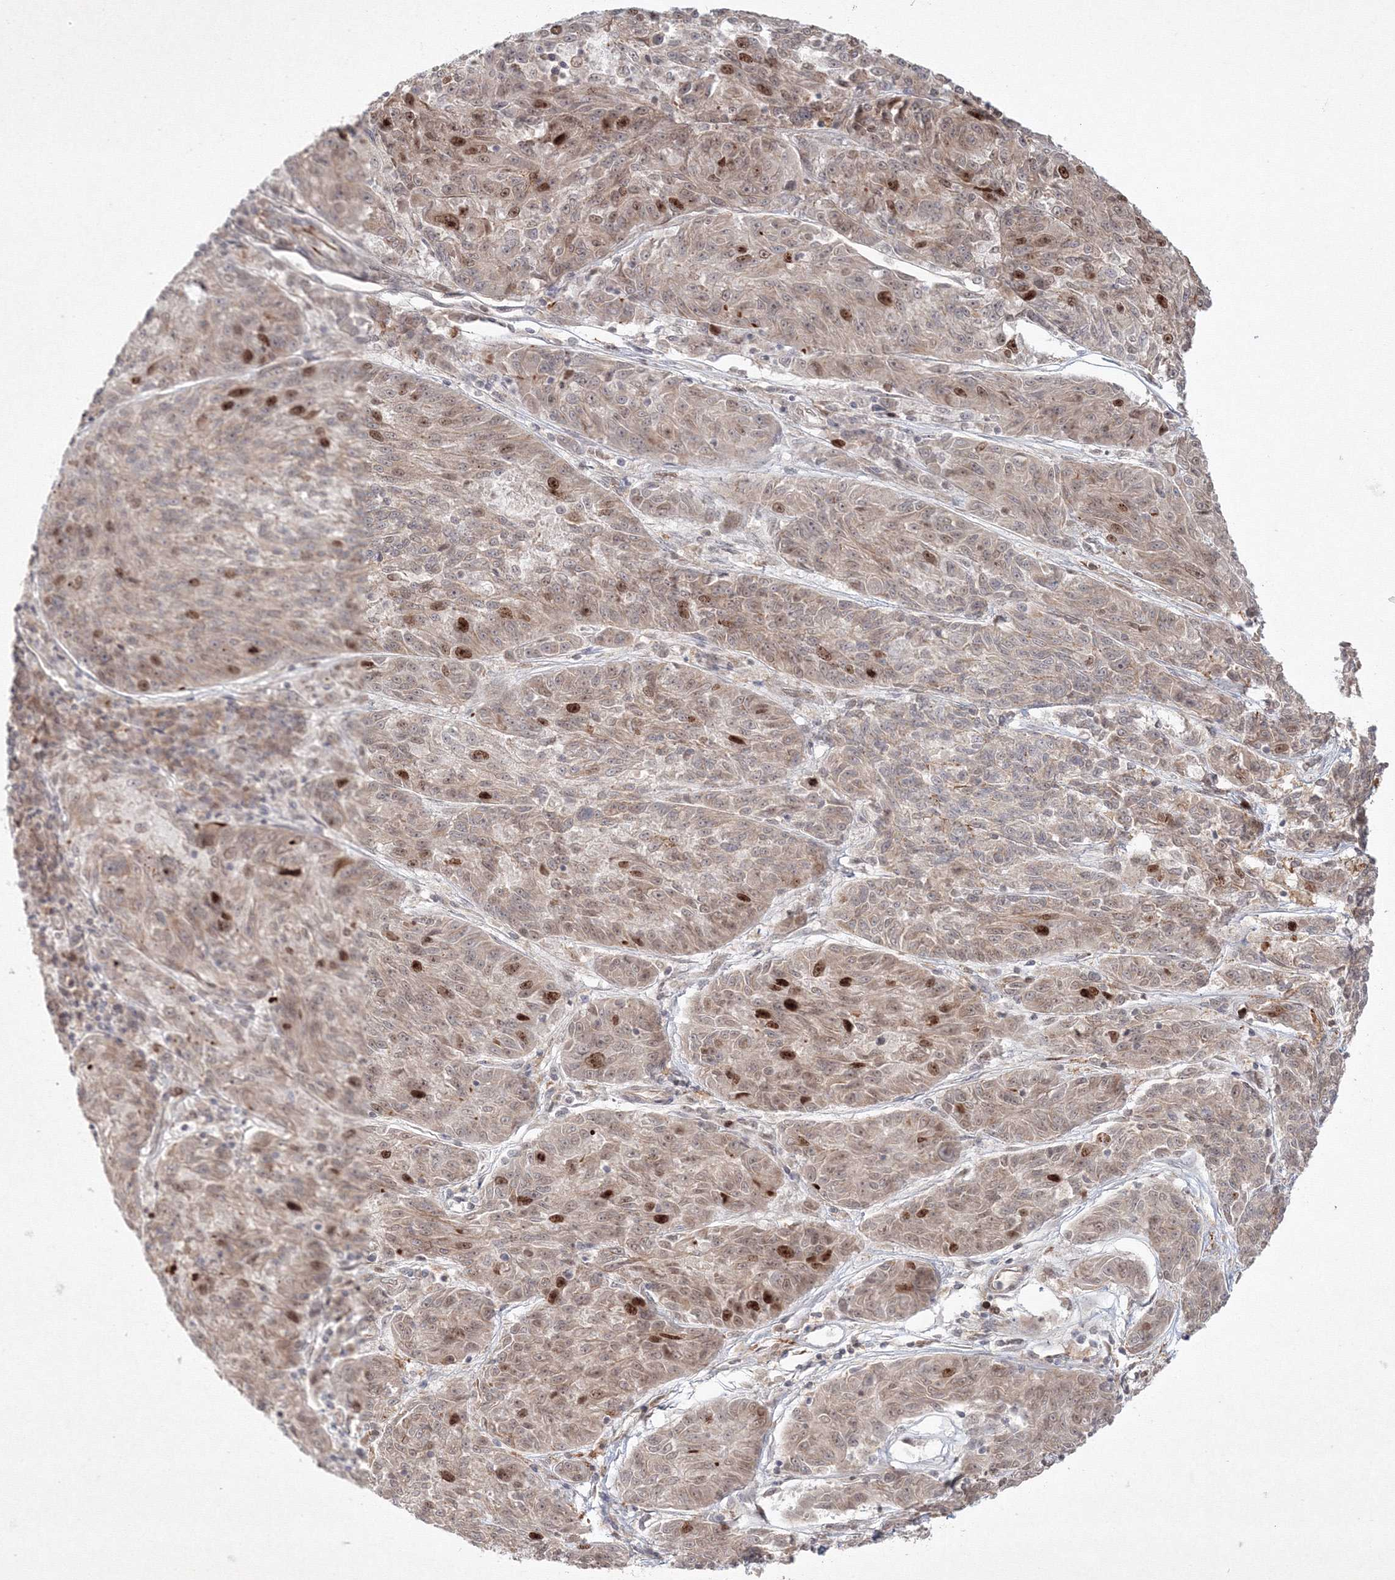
{"staining": {"intensity": "strong", "quantity": "<25%", "location": "nuclear"}, "tissue": "melanoma", "cell_type": "Tumor cells", "image_type": "cancer", "snomed": [{"axis": "morphology", "description": "Malignant melanoma, NOS"}, {"axis": "topography", "description": "Skin"}], "caption": "High-power microscopy captured an IHC histopathology image of melanoma, revealing strong nuclear positivity in about <25% of tumor cells.", "gene": "KIF20A", "patient": {"sex": "male", "age": 53}}